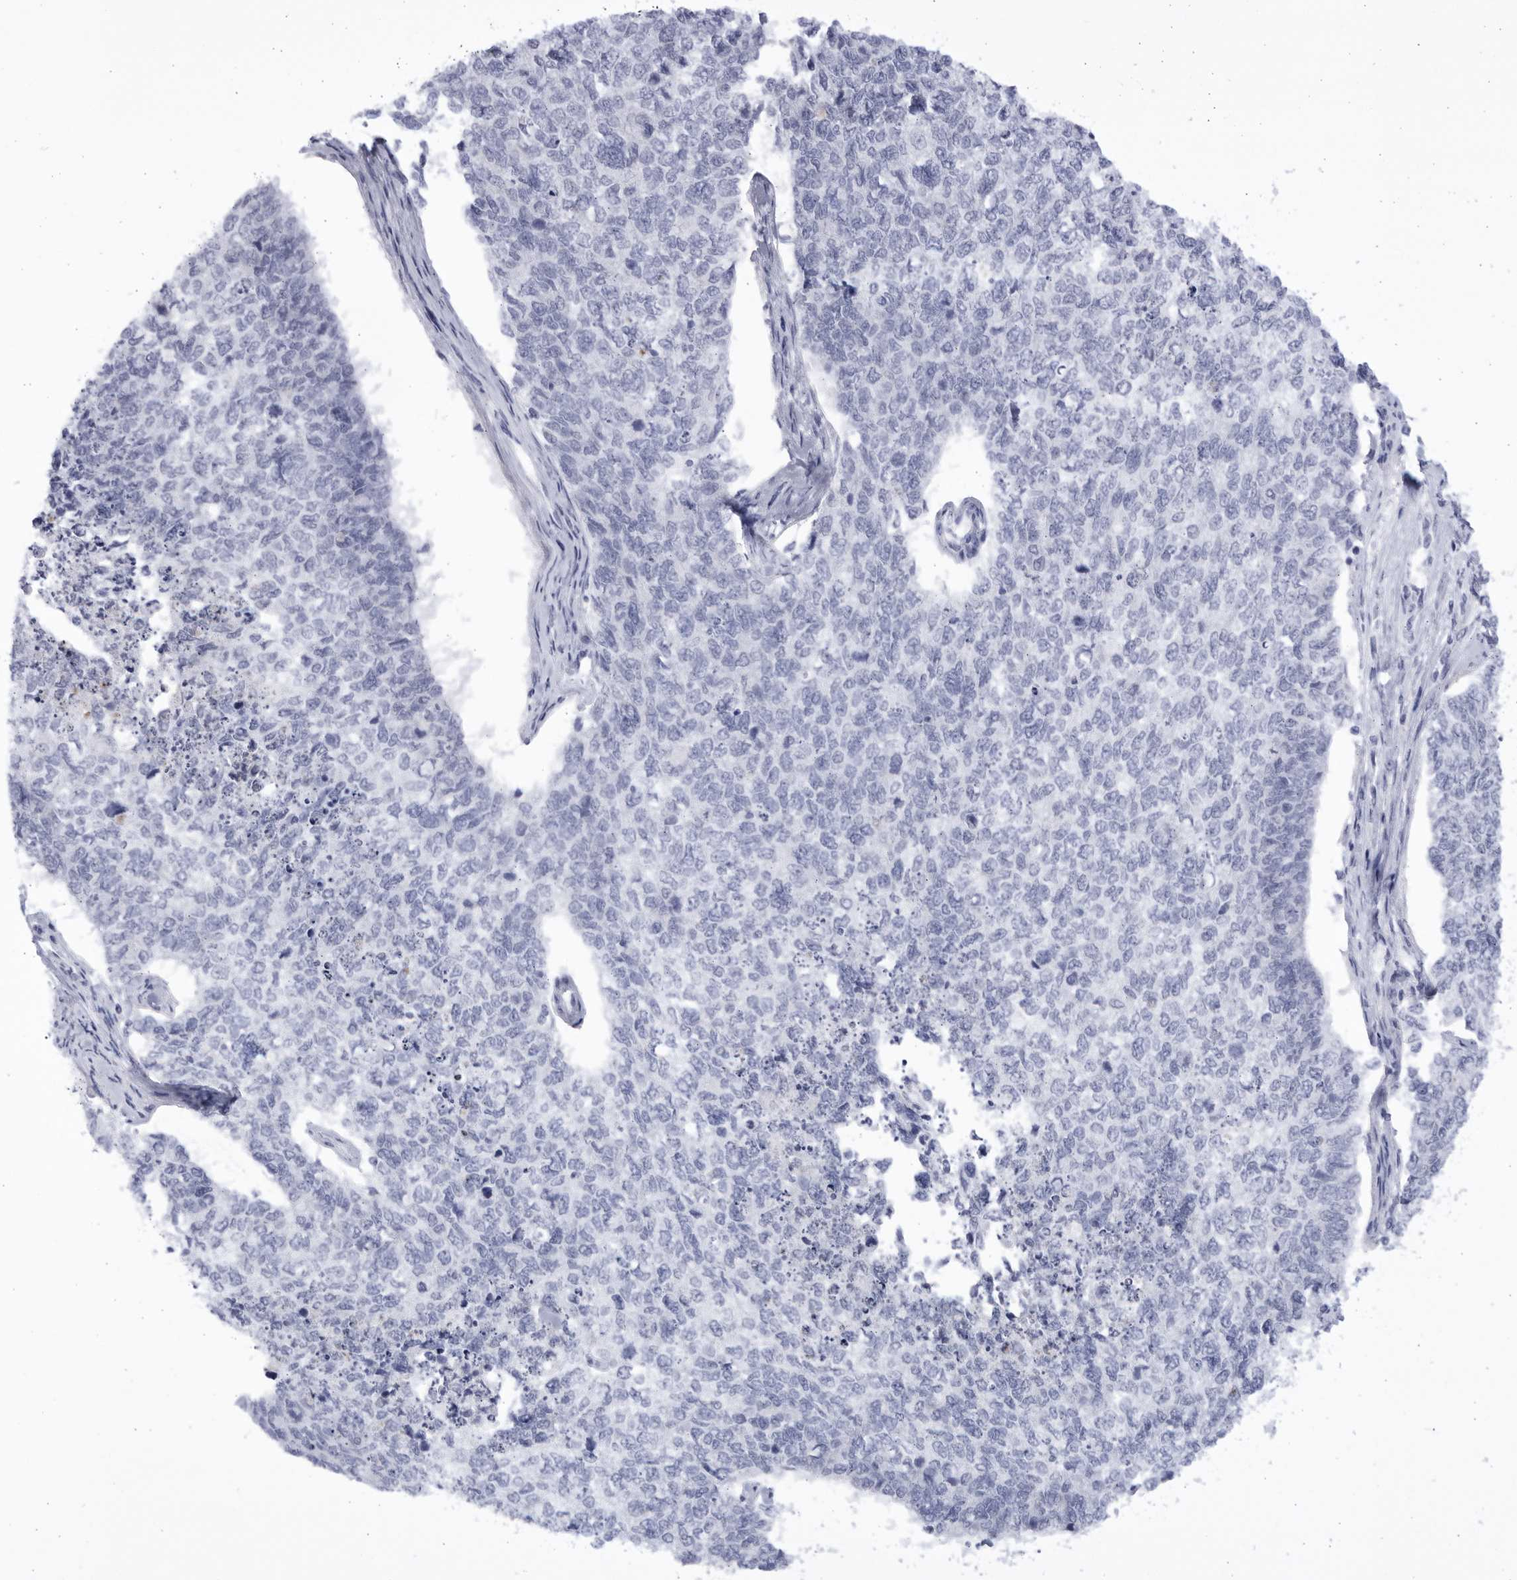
{"staining": {"intensity": "negative", "quantity": "none", "location": "none"}, "tissue": "cervical cancer", "cell_type": "Tumor cells", "image_type": "cancer", "snomed": [{"axis": "morphology", "description": "Squamous cell carcinoma, NOS"}, {"axis": "topography", "description": "Cervix"}], "caption": "Immunohistochemistry micrograph of human squamous cell carcinoma (cervical) stained for a protein (brown), which shows no positivity in tumor cells.", "gene": "CCDC181", "patient": {"sex": "female", "age": 63}}